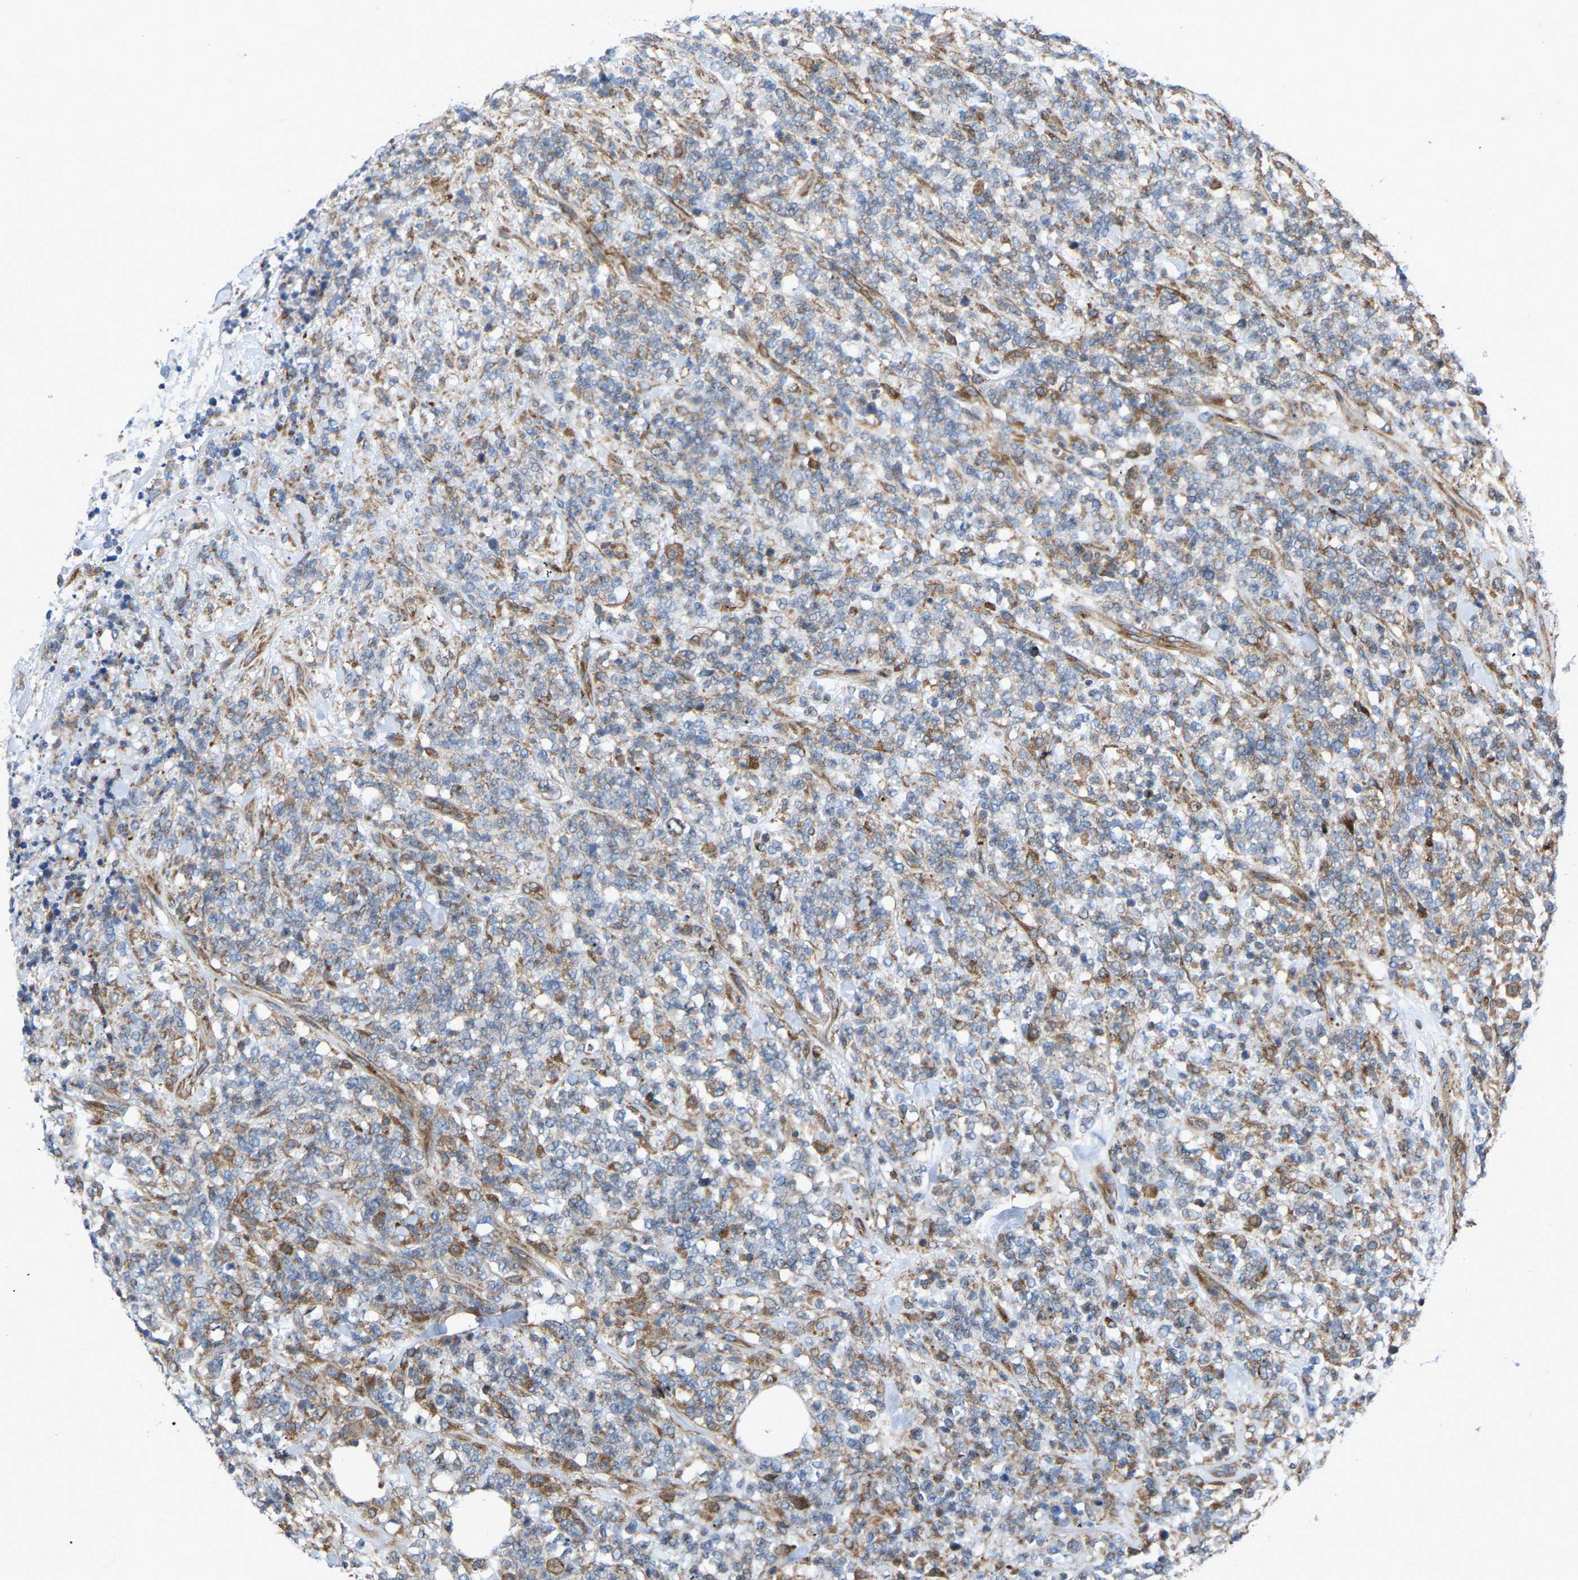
{"staining": {"intensity": "moderate", "quantity": "25%-75%", "location": "cytoplasmic/membranous"}, "tissue": "lymphoma", "cell_type": "Tumor cells", "image_type": "cancer", "snomed": [{"axis": "morphology", "description": "Malignant lymphoma, non-Hodgkin's type, High grade"}, {"axis": "topography", "description": "Soft tissue"}], "caption": "Immunohistochemical staining of human high-grade malignant lymphoma, non-Hodgkin's type exhibits moderate cytoplasmic/membranous protein staining in about 25%-75% of tumor cells.", "gene": "TOR1B", "patient": {"sex": "male", "age": 18}}